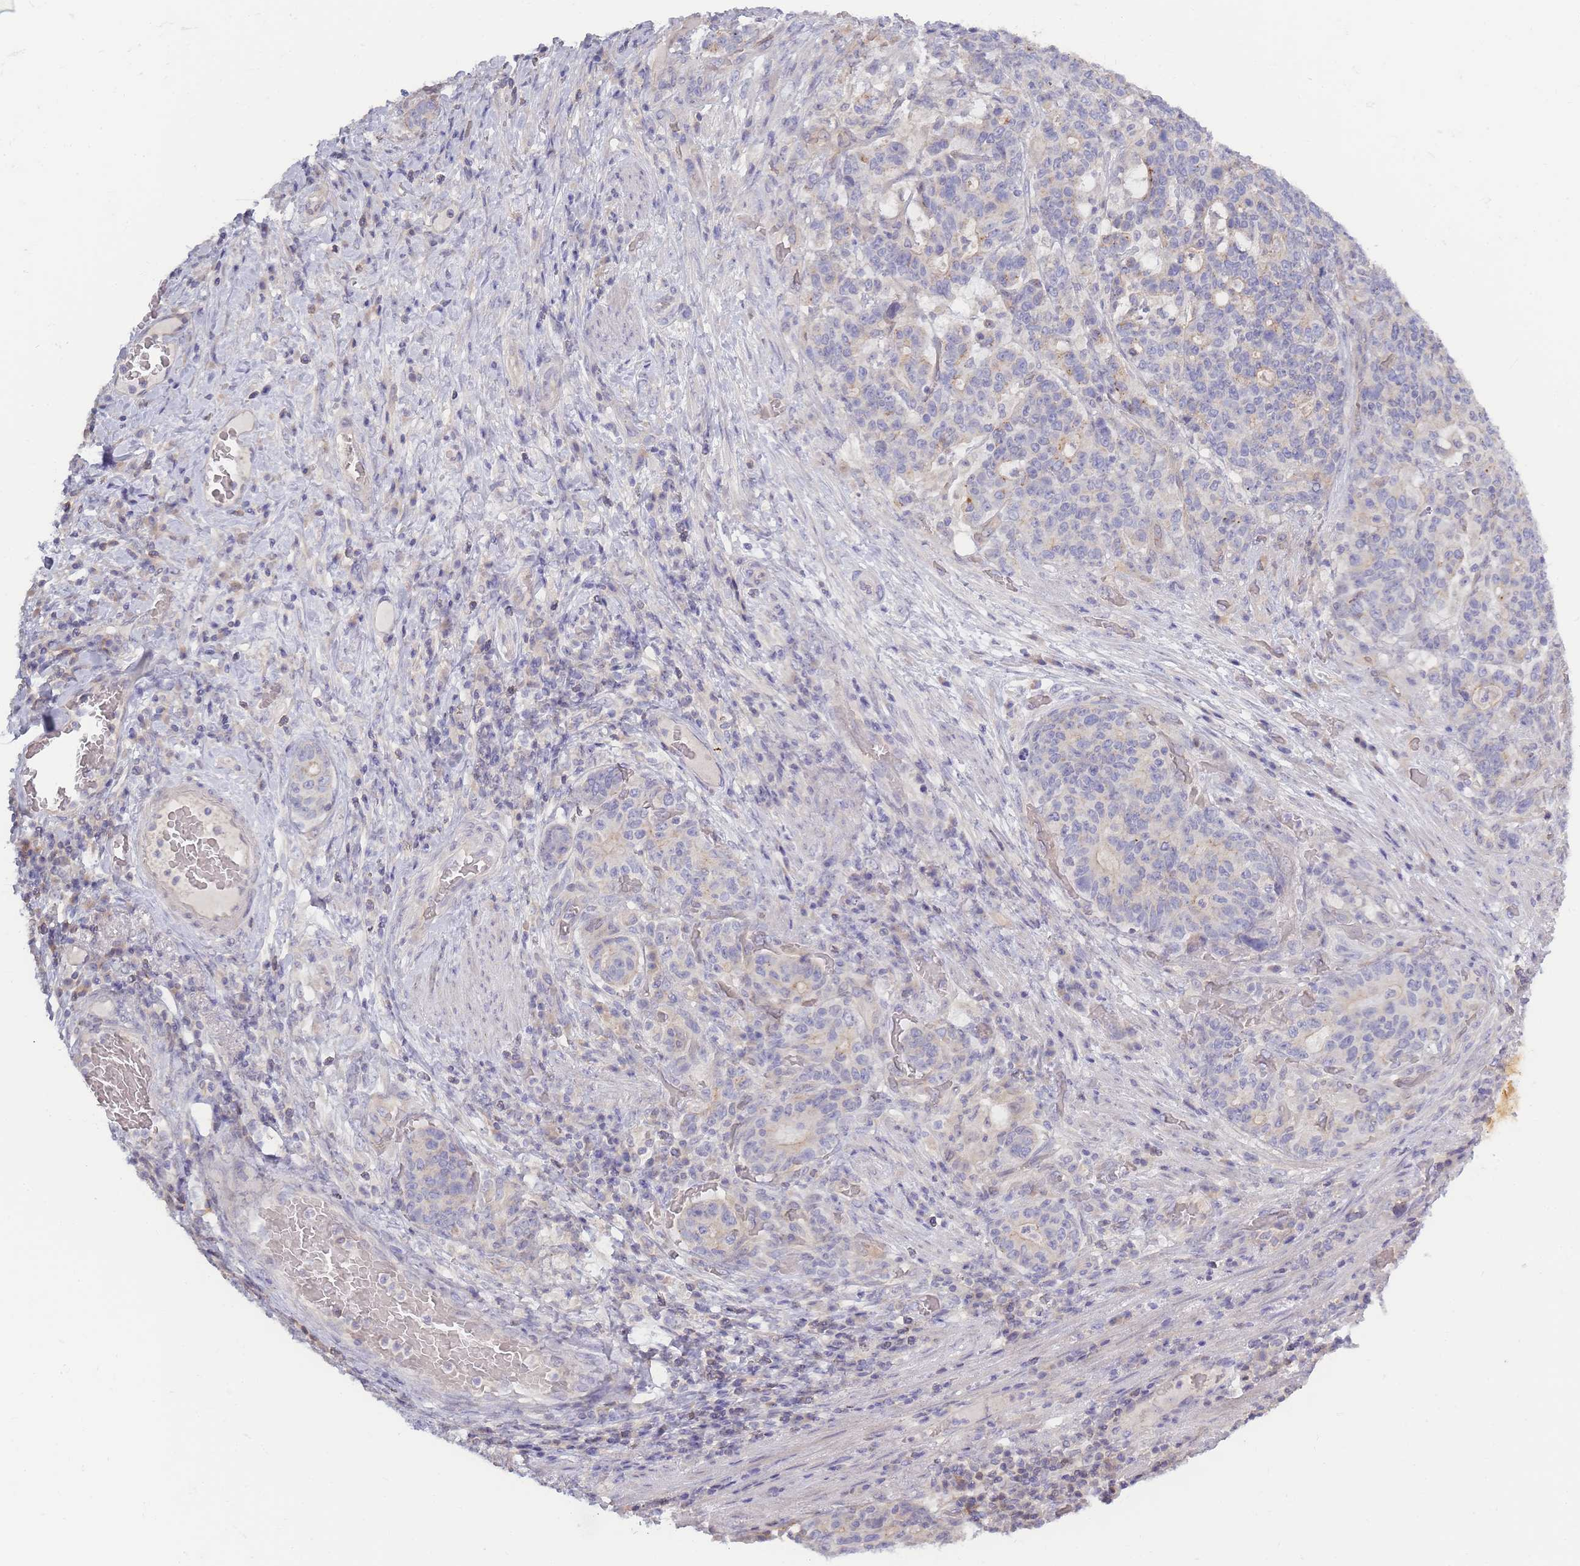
{"staining": {"intensity": "negative", "quantity": "none", "location": "none"}, "tissue": "stomach cancer", "cell_type": "Tumor cells", "image_type": "cancer", "snomed": [{"axis": "morphology", "description": "Normal tissue, NOS"}, {"axis": "morphology", "description": "Adenocarcinoma, NOS"}, {"axis": "topography", "description": "Stomach"}], "caption": "A photomicrograph of human adenocarcinoma (stomach) is negative for staining in tumor cells.", "gene": "SPHKAP", "patient": {"sex": "female", "age": 64}}